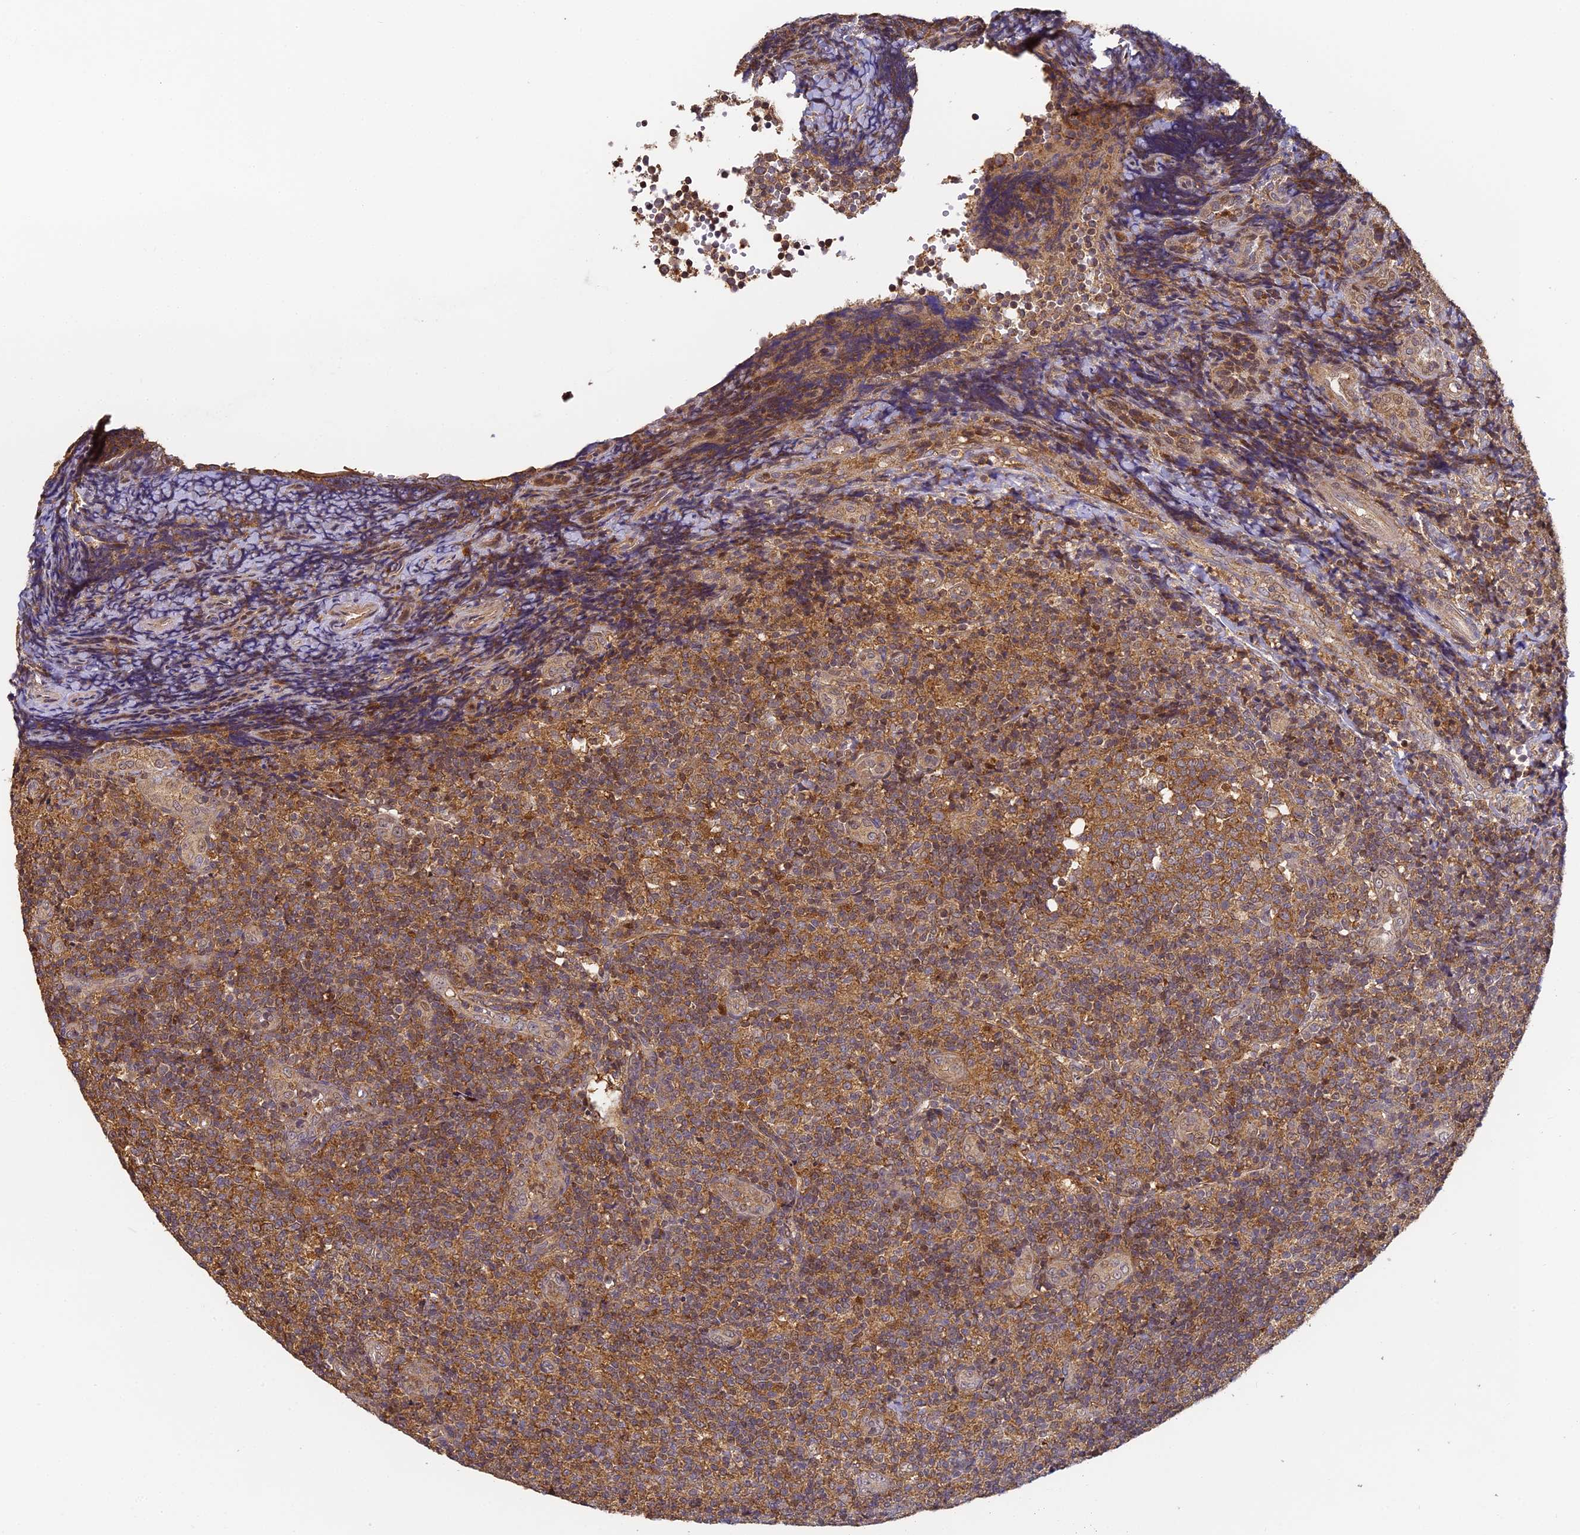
{"staining": {"intensity": "moderate", "quantity": ">75%", "location": "cytoplasmic/membranous"}, "tissue": "tonsil", "cell_type": "Non-germinal center cells", "image_type": "normal", "snomed": [{"axis": "morphology", "description": "Normal tissue, NOS"}, {"axis": "topography", "description": "Tonsil"}], "caption": "Immunohistochemical staining of benign human tonsil reveals medium levels of moderate cytoplasmic/membranous staining in approximately >75% of non-germinal center cells. (DAB (3,3'-diaminobenzidine) IHC with brightfield microscopy, high magnification).", "gene": "ENSG00000268870", "patient": {"sex": "female", "age": 19}}